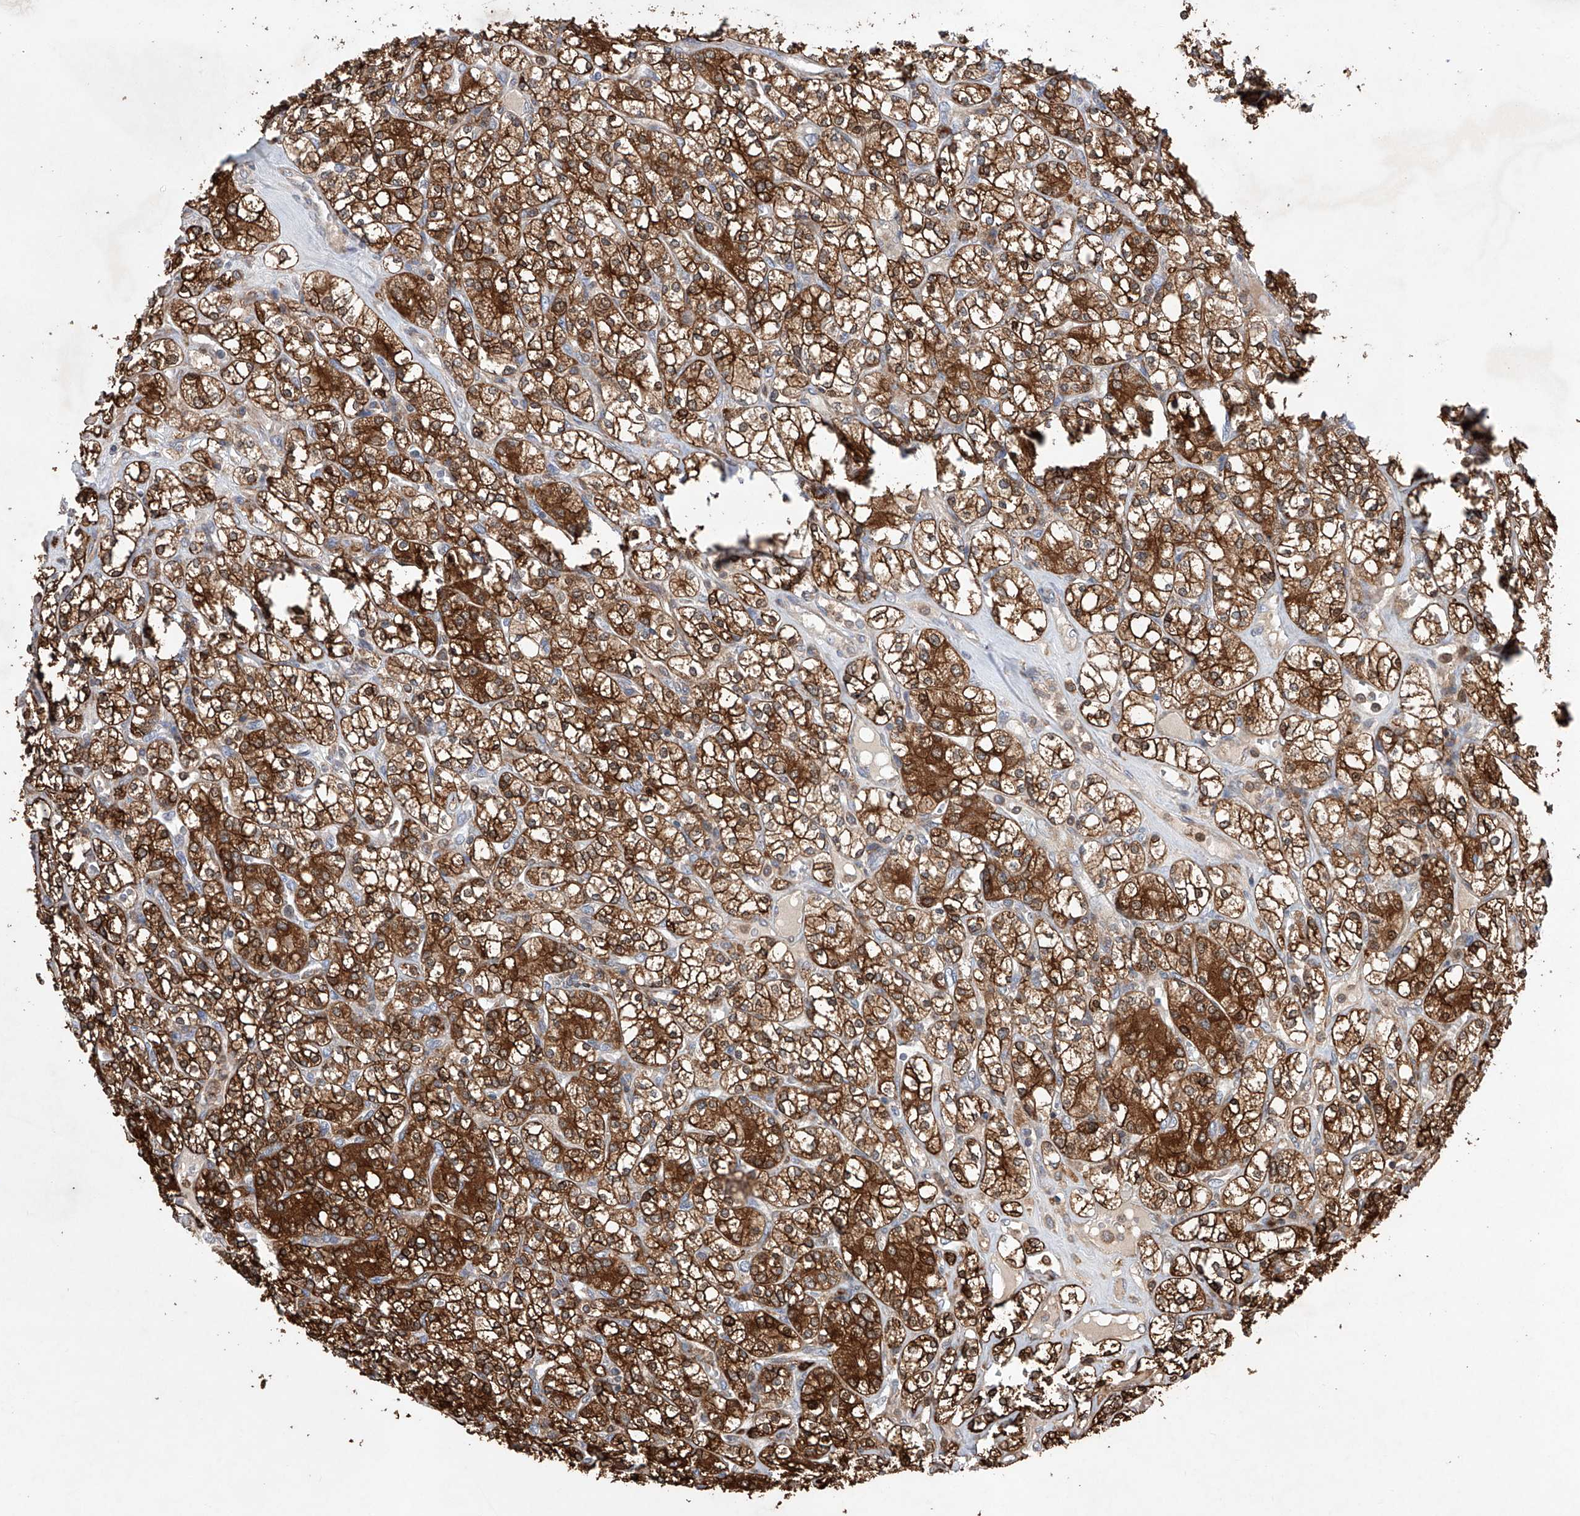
{"staining": {"intensity": "strong", "quantity": ">75%", "location": "cytoplasmic/membranous"}, "tissue": "renal cancer", "cell_type": "Tumor cells", "image_type": "cancer", "snomed": [{"axis": "morphology", "description": "Adenocarcinoma, NOS"}, {"axis": "topography", "description": "Kidney"}], "caption": "Protein expression analysis of renal cancer (adenocarcinoma) reveals strong cytoplasmic/membranous staining in approximately >75% of tumor cells.", "gene": "TIMM23", "patient": {"sex": "male", "age": 77}}